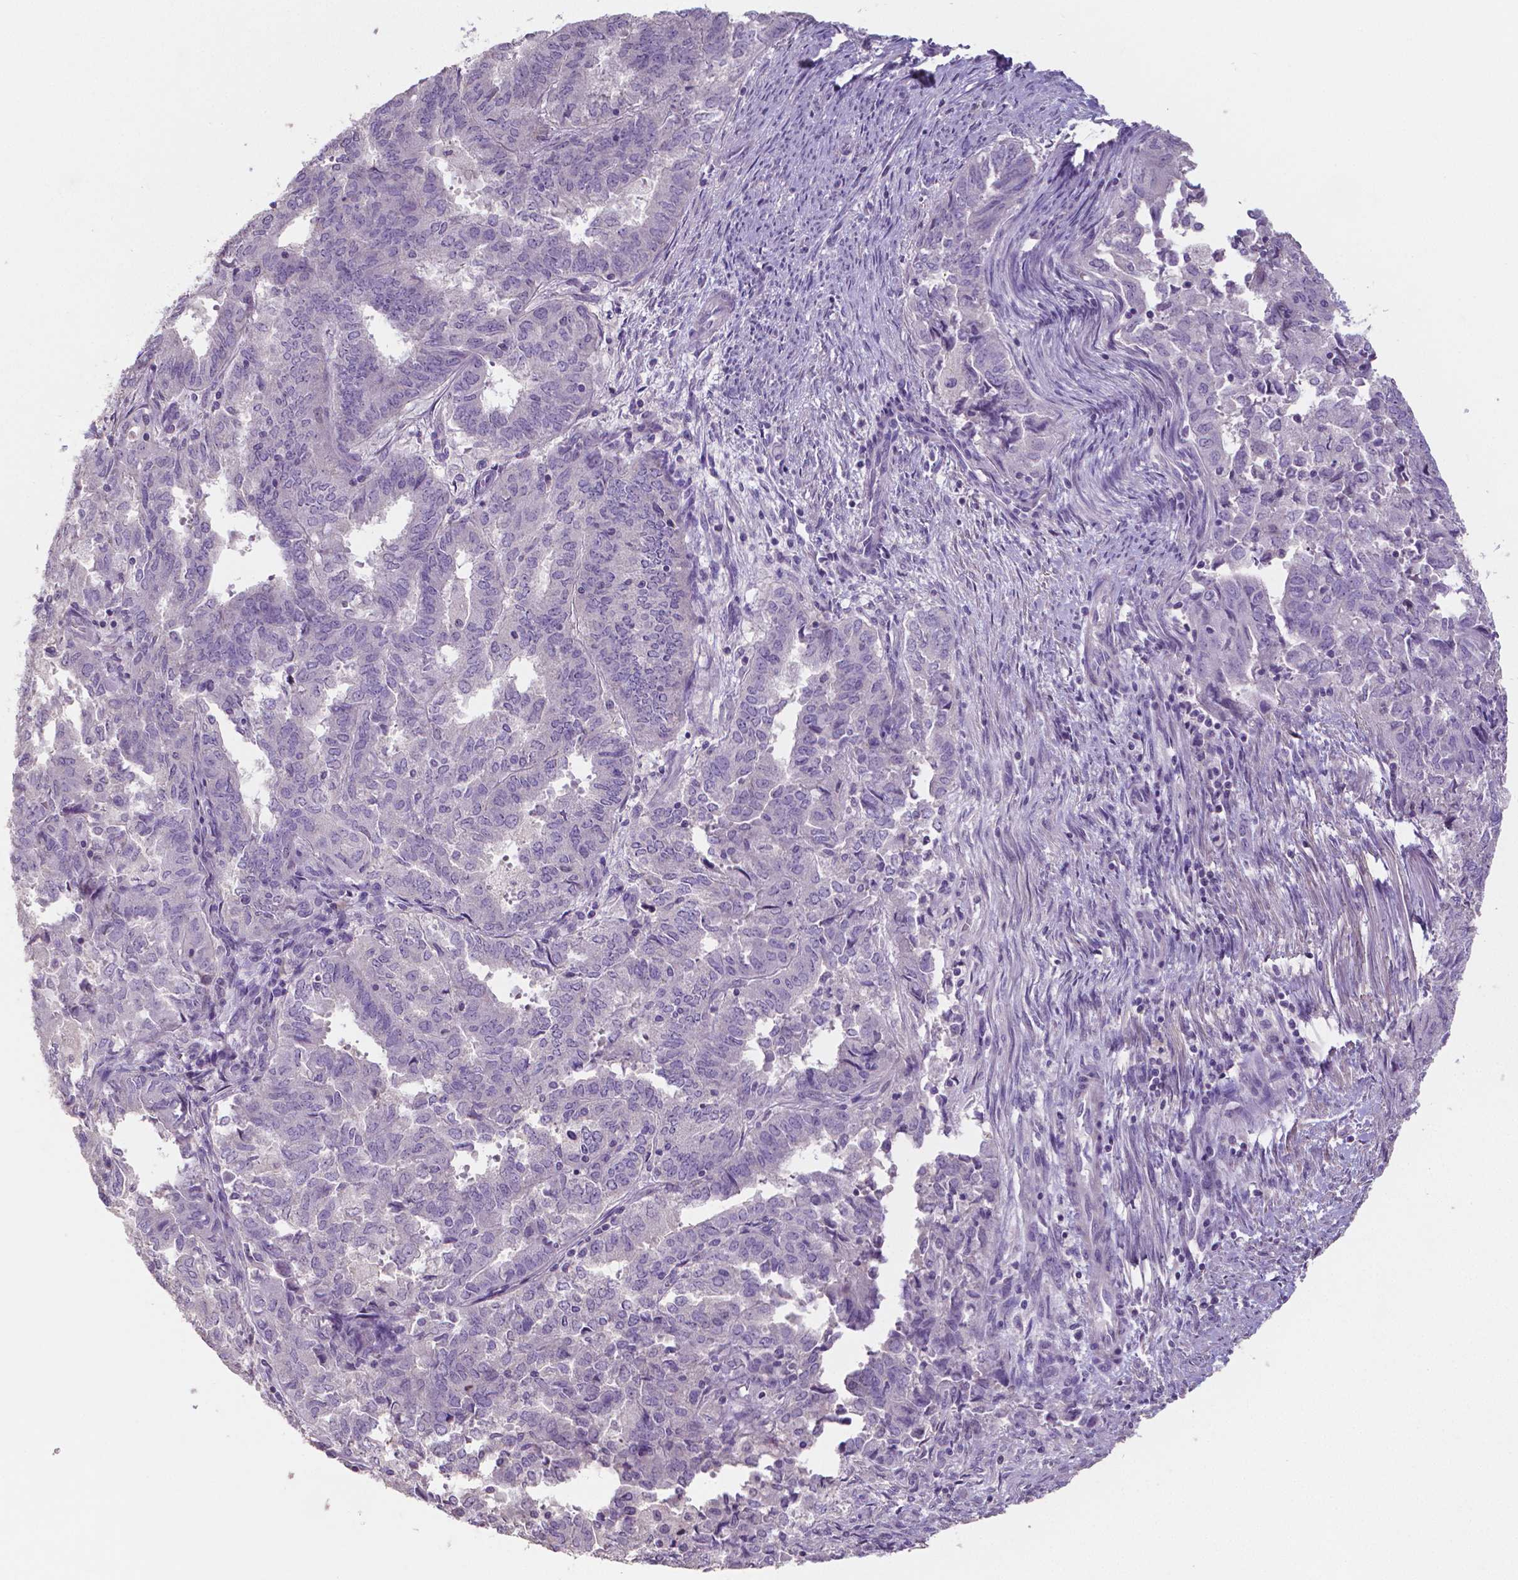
{"staining": {"intensity": "negative", "quantity": "none", "location": "none"}, "tissue": "endometrial cancer", "cell_type": "Tumor cells", "image_type": "cancer", "snomed": [{"axis": "morphology", "description": "Adenocarcinoma, NOS"}, {"axis": "topography", "description": "Endometrium"}], "caption": "Immunohistochemical staining of adenocarcinoma (endometrial) reveals no significant positivity in tumor cells. (Brightfield microscopy of DAB IHC at high magnification).", "gene": "CRMP1", "patient": {"sex": "female", "age": 72}}